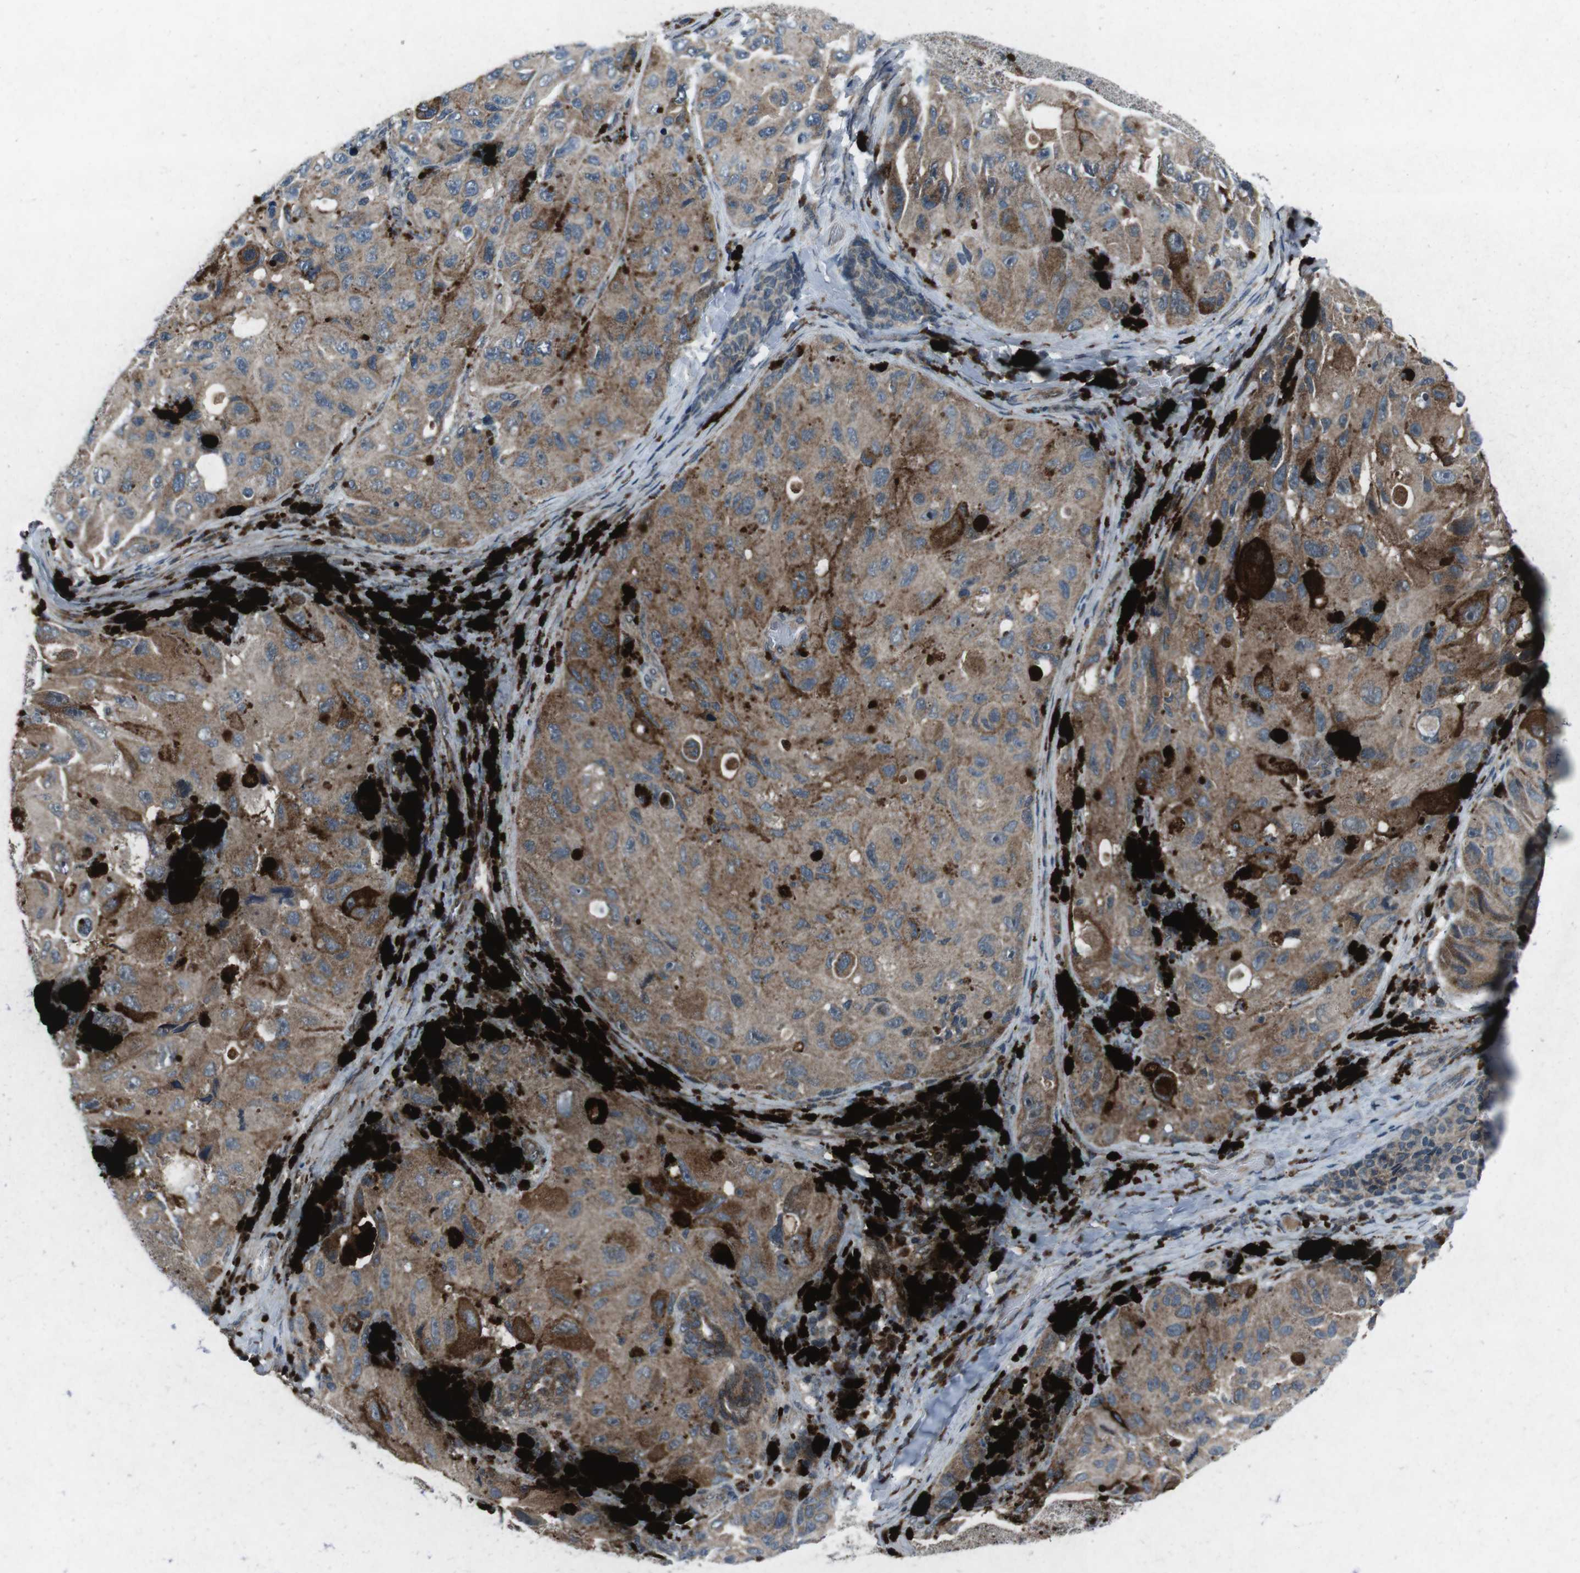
{"staining": {"intensity": "moderate", "quantity": "25%-75%", "location": "cytoplasmic/membranous"}, "tissue": "melanoma", "cell_type": "Tumor cells", "image_type": "cancer", "snomed": [{"axis": "morphology", "description": "Malignant melanoma, NOS"}, {"axis": "topography", "description": "Skin"}], "caption": "There is medium levels of moderate cytoplasmic/membranous expression in tumor cells of melanoma, as demonstrated by immunohistochemical staining (brown color).", "gene": "CDK16", "patient": {"sex": "female", "age": 73}}